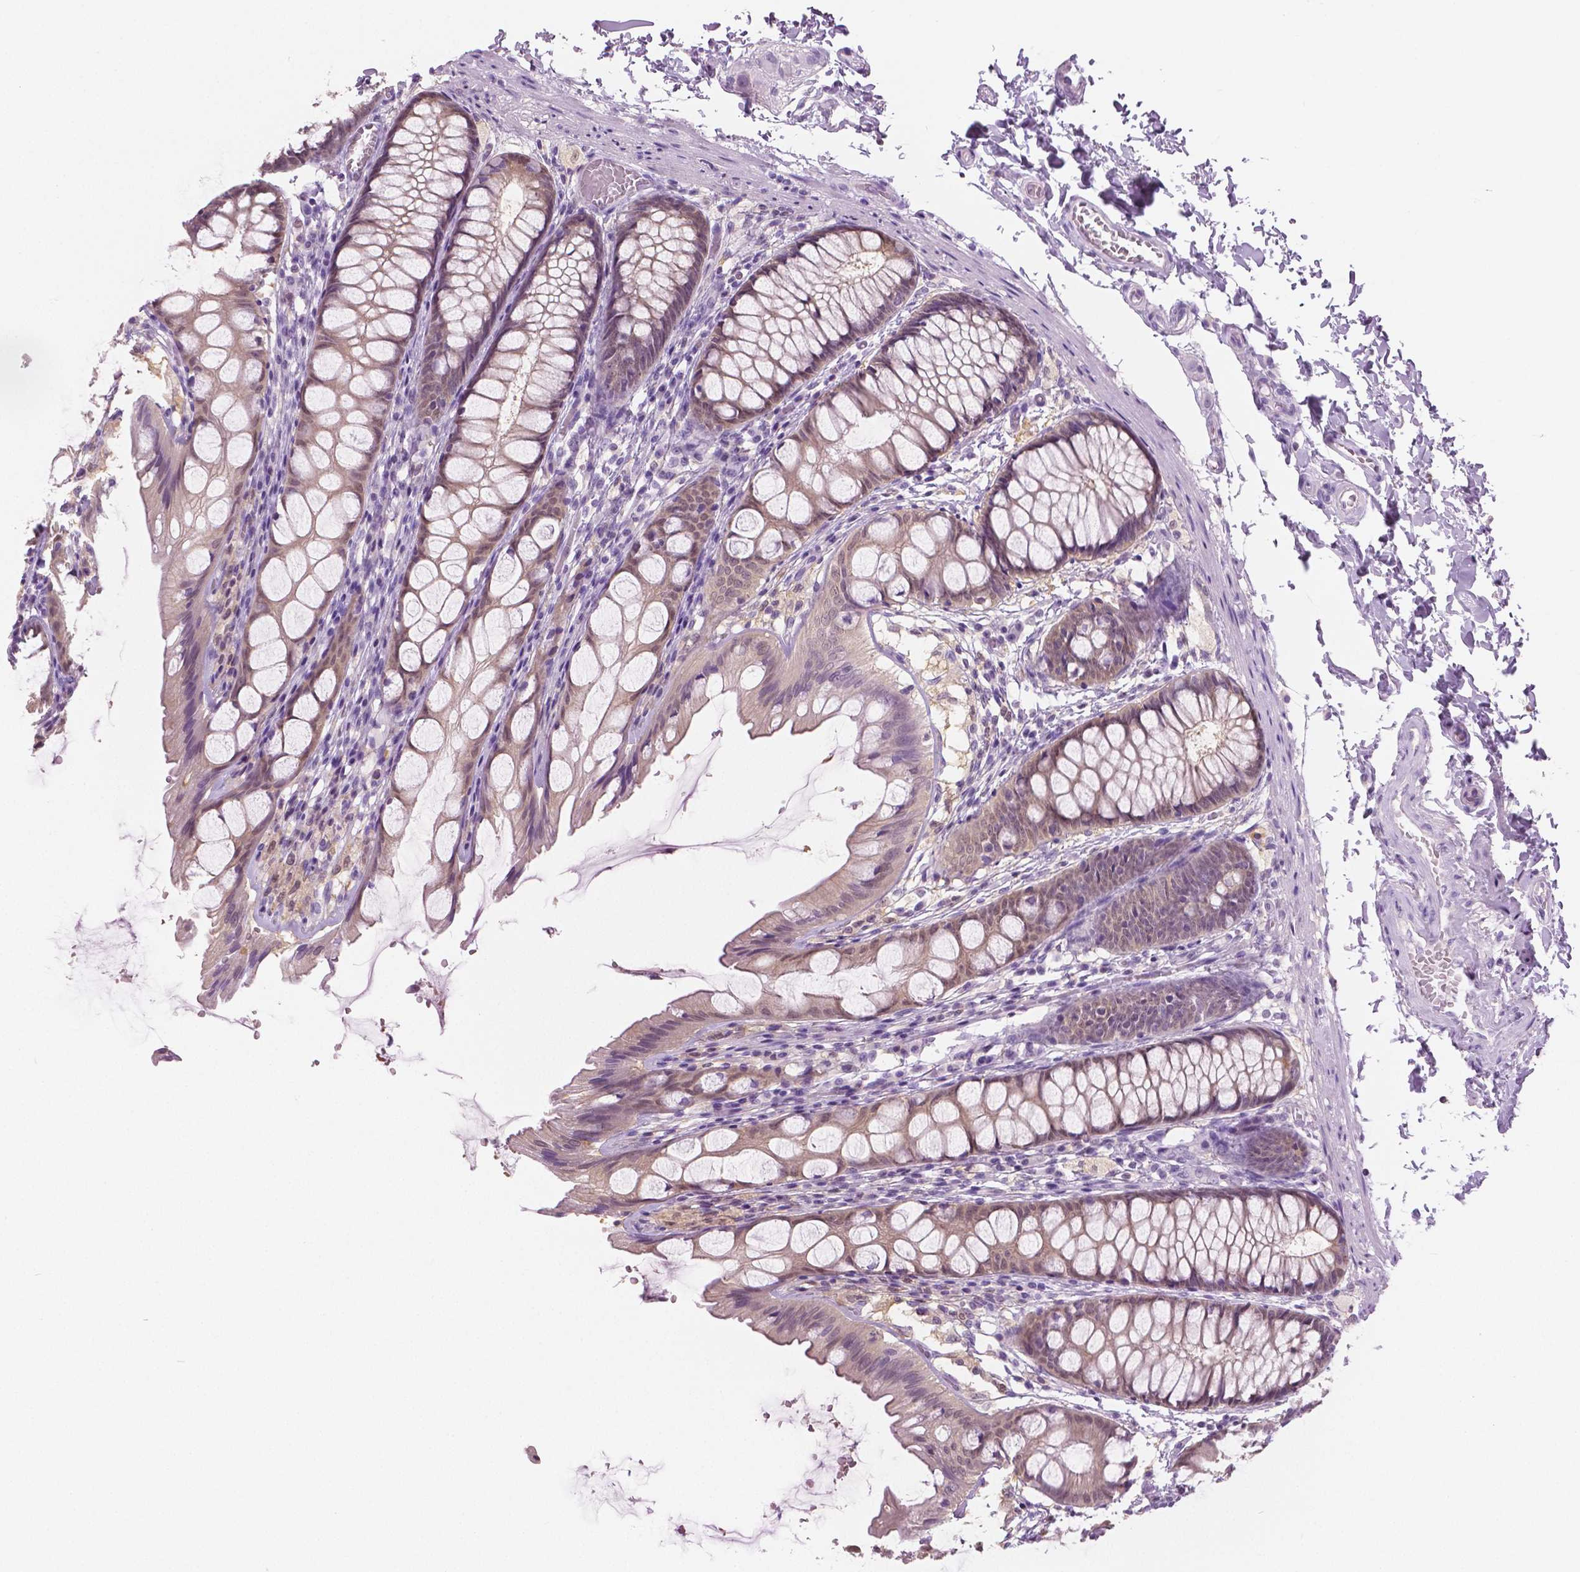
{"staining": {"intensity": "negative", "quantity": "none", "location": "none"}, "tissue": "colon", "cell_type": "Endothelial cells", "image_type": "normal", "snomed": [{"axis": "morphology", "description": "Normal tissue, NOS"}, {"axis": "topography", "description": "Colon"}], "caption": "A histopathology image of colon stained for a protein displays no brown staining in endothelial cells.", "gene": "GALM", "patient": {"sex": "male", "age": 47}}